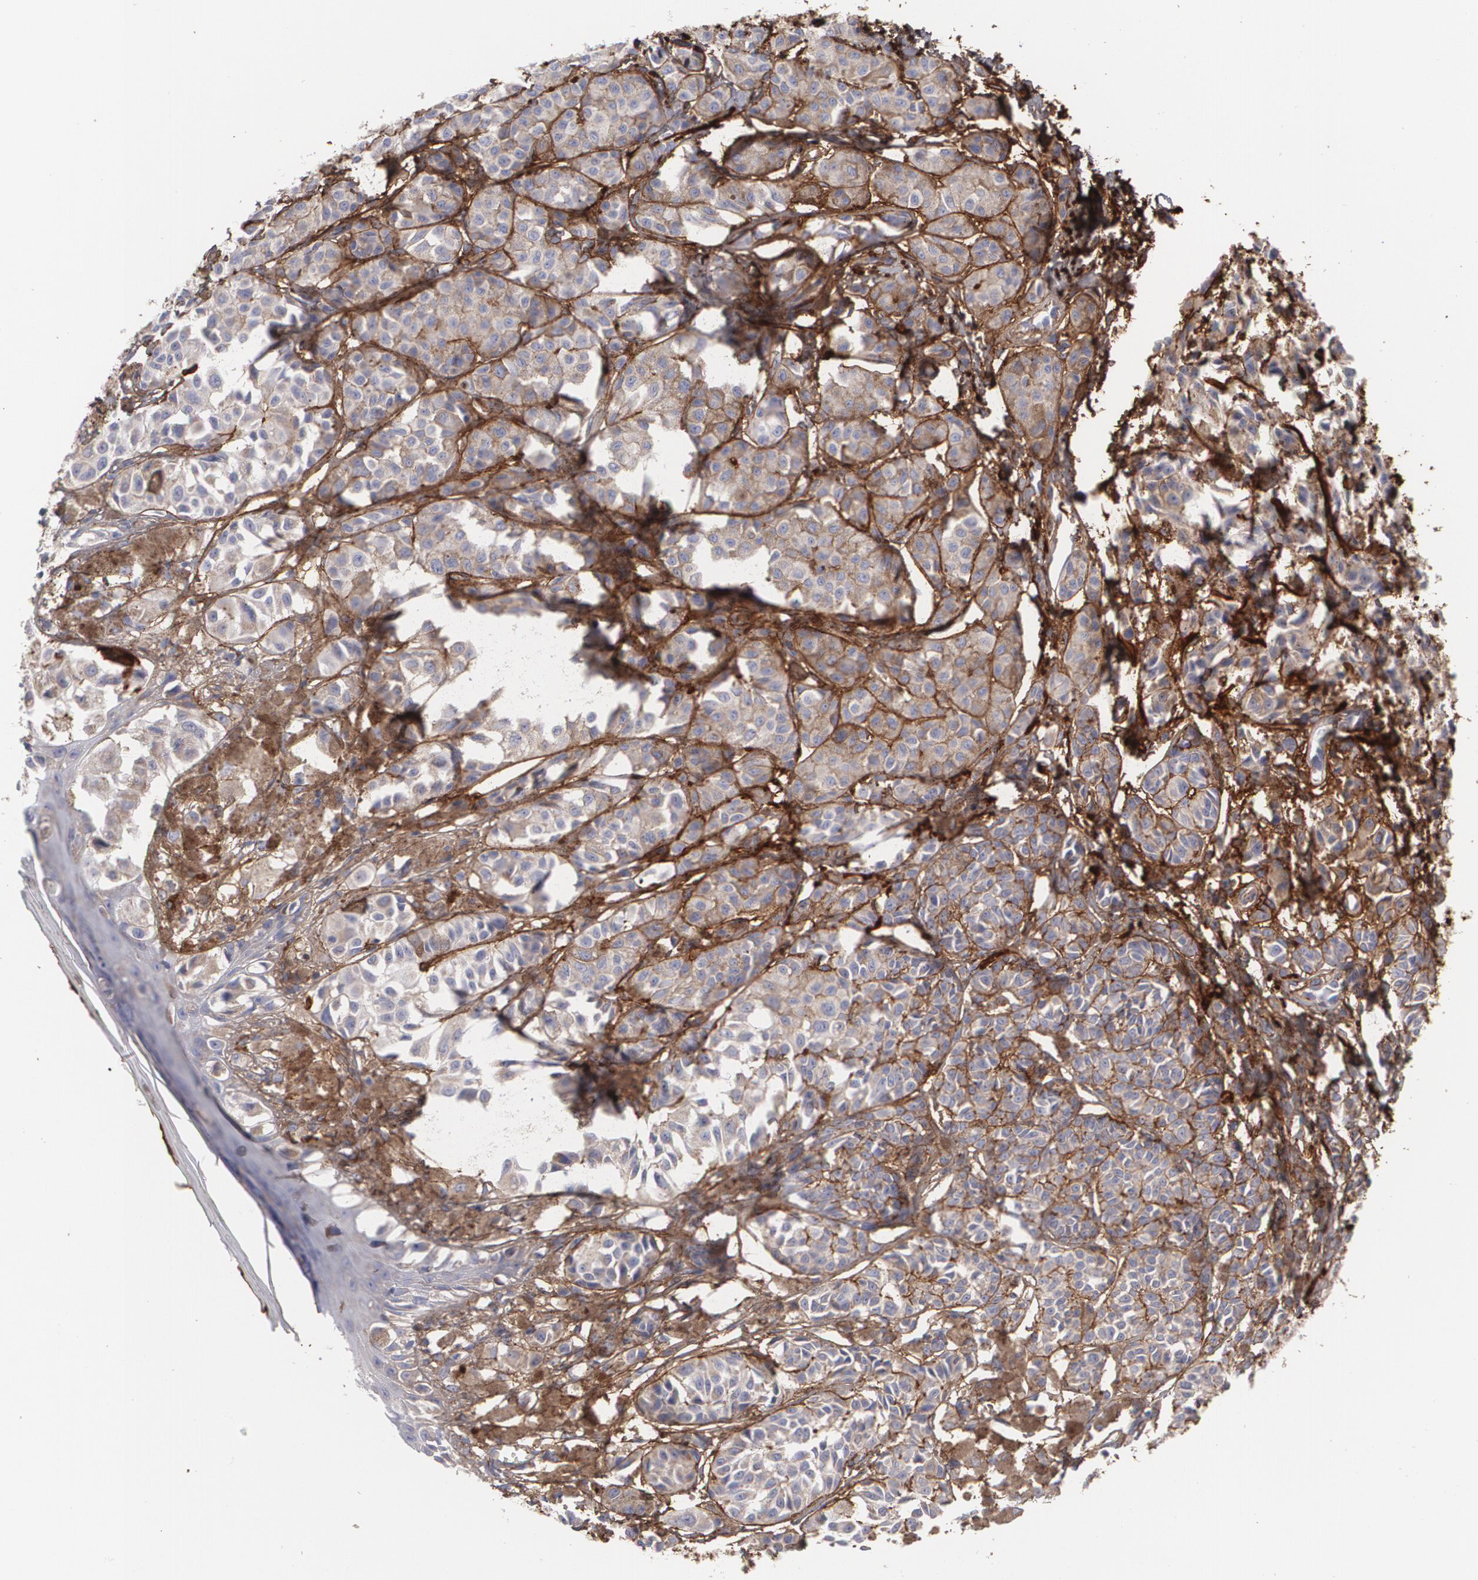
{"staining": {"intensity": "weak", "quantity": ">75%", "location": "cytoplasmic/membranous"}, "tissue": "melanoma", "cell_type": "Tumor cells", "image_type": "cancer", "snomed": [{"axis": "morphology", "description": "Malignant melanoma, NOS"}, {"axis": "topography", "description": "Skin"}], "caption": "Immunohistochemistry (IHC) staining of malignant melanoma, which shows low levels of weak cytoplasmic/membranous staining in approximately >75% of tumor cells indicating weak cytoplasmic/membranous protein expression. The staining was performed using DAB (3,3'-diaminobenzidine) (brown) for protein detection and nuclei were counterstained in hematoxylin (blue).", "gene": "FBLN1", "patient": {"sex": "male", "age": 76}}